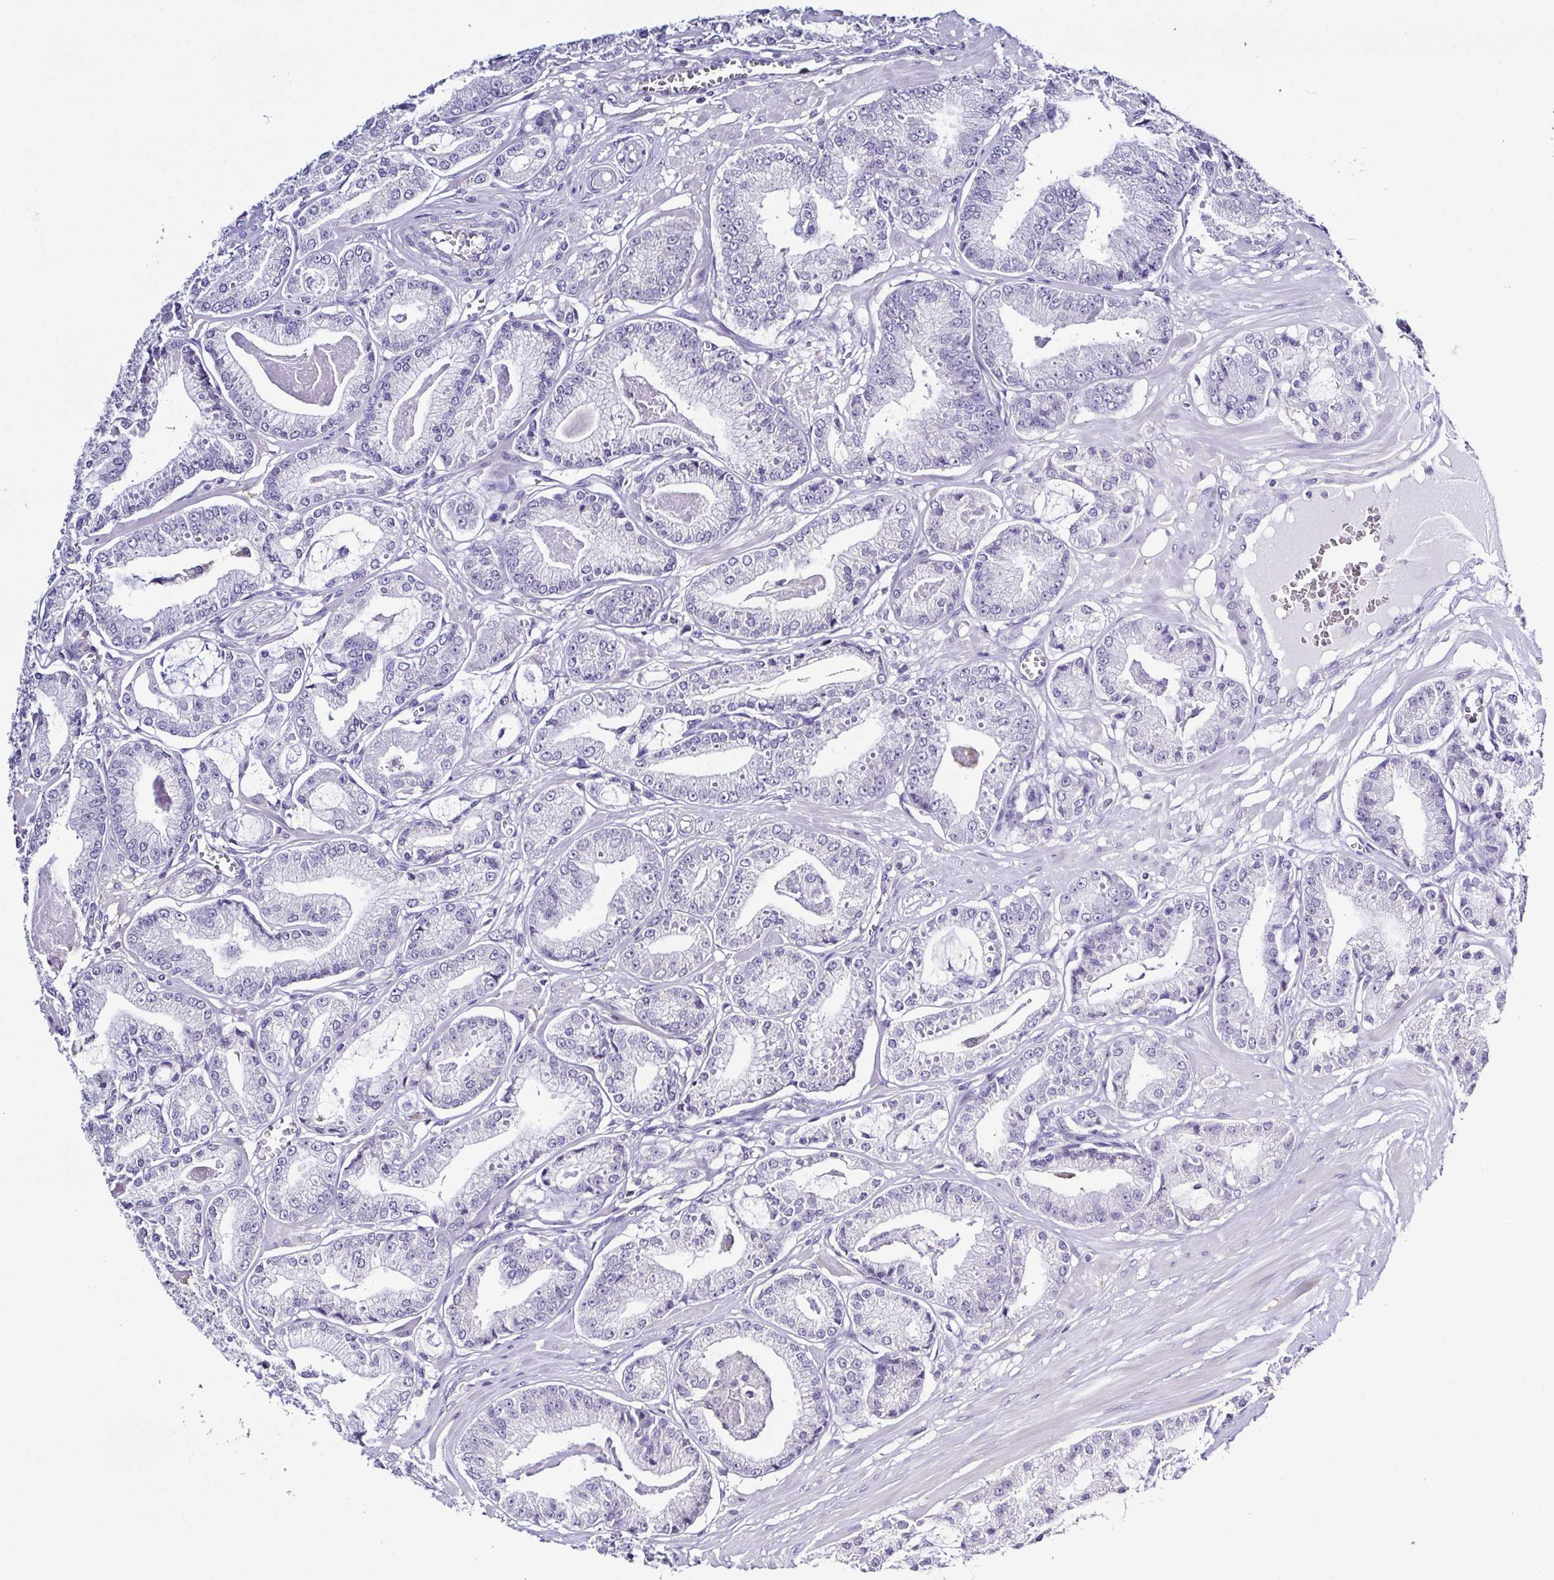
{"staining": {"intensity": "negative", "quantity": "none", "location": "none"}, "tissue": "prostate cancer", "cell_type": "Tumor cells", "image_type": "cancer", "snomed": [{"axis": "morphology", "description": "Adenocarcinoma, High grade"}, {"axis": "topography", "description": "Prostate"}], "caption": "This is a histopathology image of immunohistochemistry staining of prostate high-grade adenocarcinoma, which shows no positivity in tumor cells.", "gene": "TNNT2", "patient": {"sex": "male", "age": 71}}